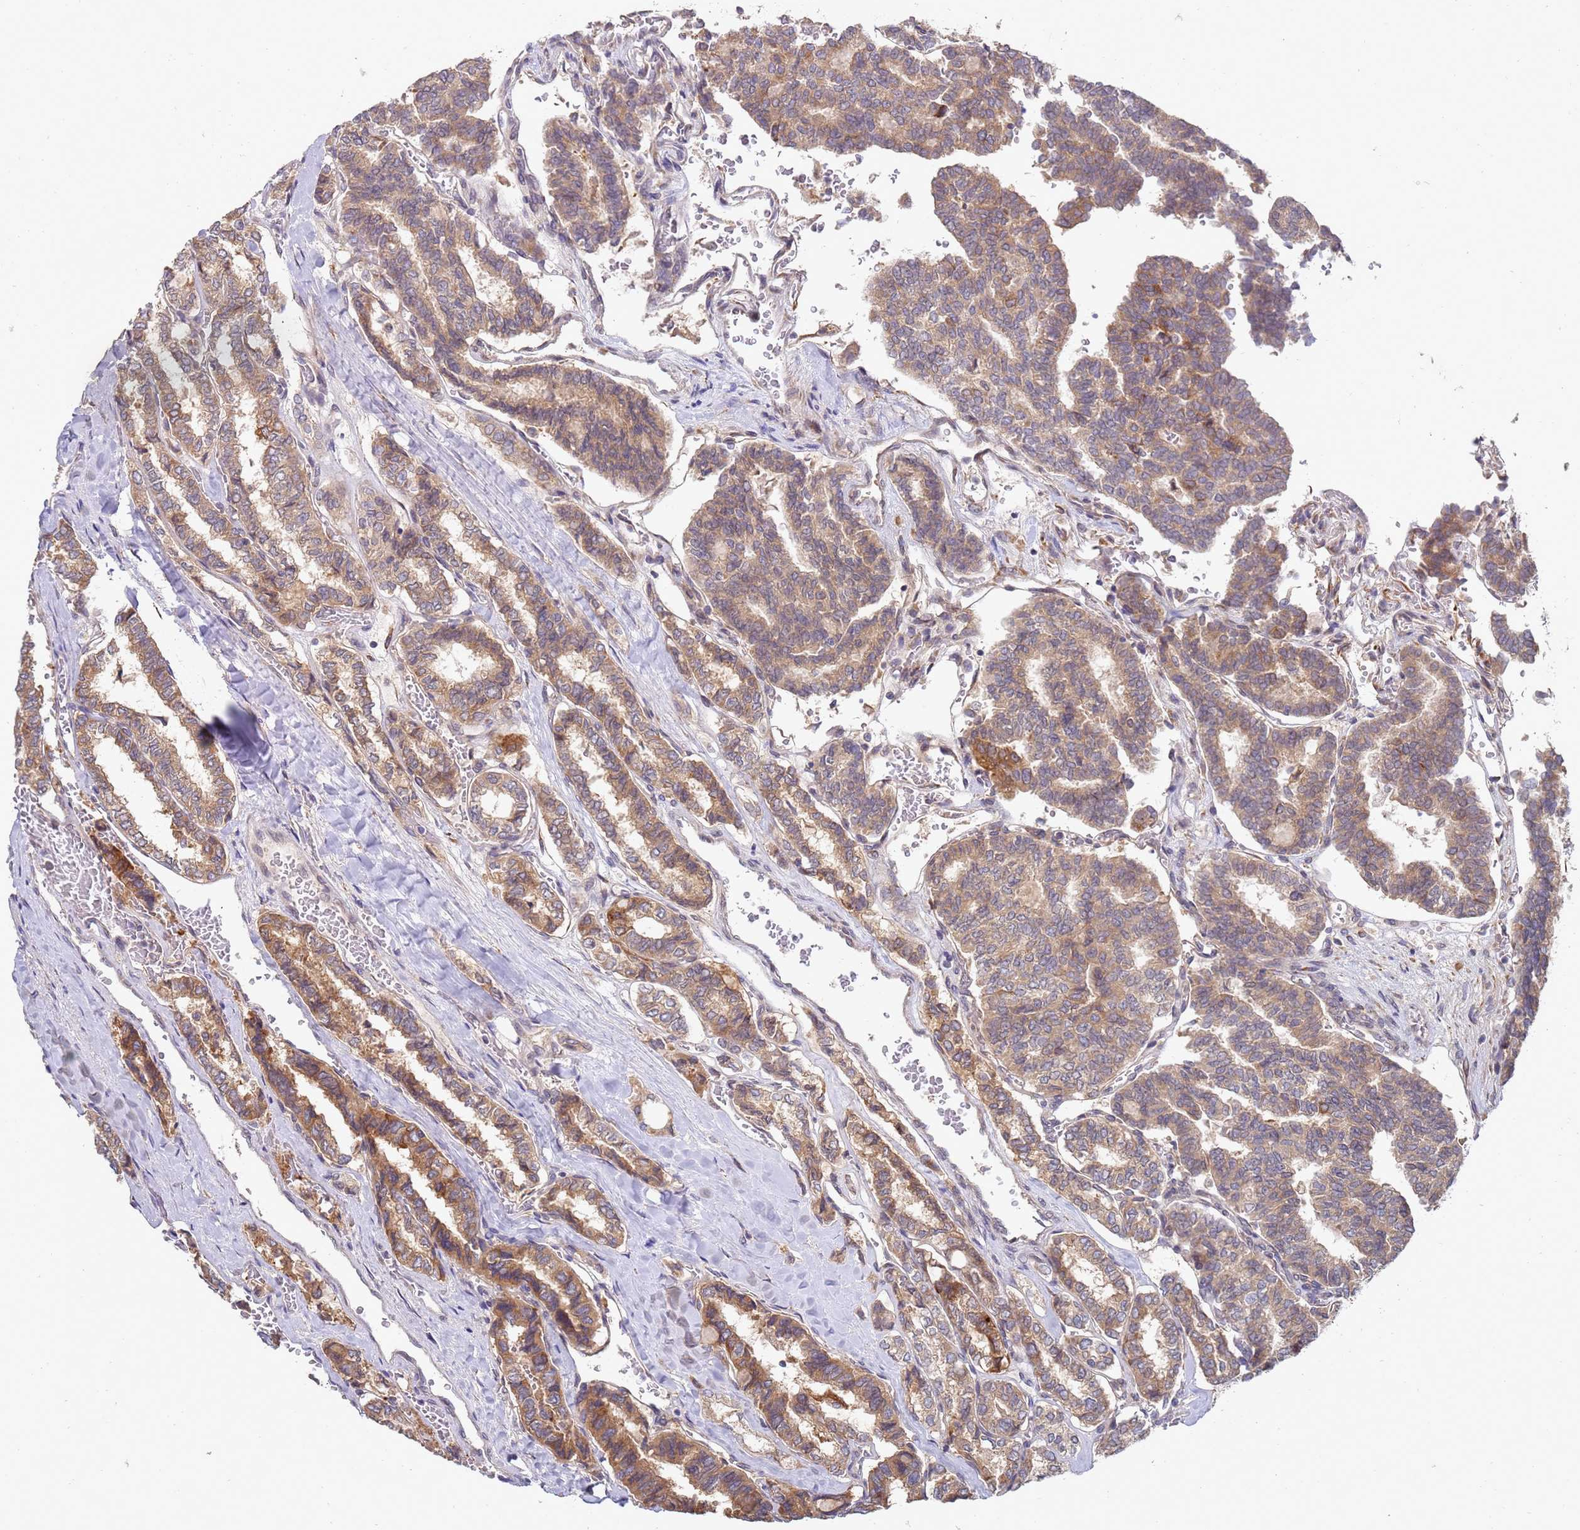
{"staining": {"intensity": "moderate", "quantity": ">75%", "location": "cytoplasmic/membranous"}, "tissue": "thyroid cancer", "cell_type": "Tumor cells", "image_type": "cancer", "snomed": [{"axis": "morphology", "description": "Papillary adenocarcinoma, NOS"}, {"axis": "topography", "description": "Thyroid gland"}], "caption": "Thyroid cancer (papillary adenocarcinoma) was stained to show a protein in brown. There is medium levels of moderate cytoplasmic/membranous positivity in approximately >75% of tumor cells. (brown staining indicates protein expression, while blue staining denotes nuclei).", "gene": "VRK2", "patient": {"sex": "female", "age": 35}}